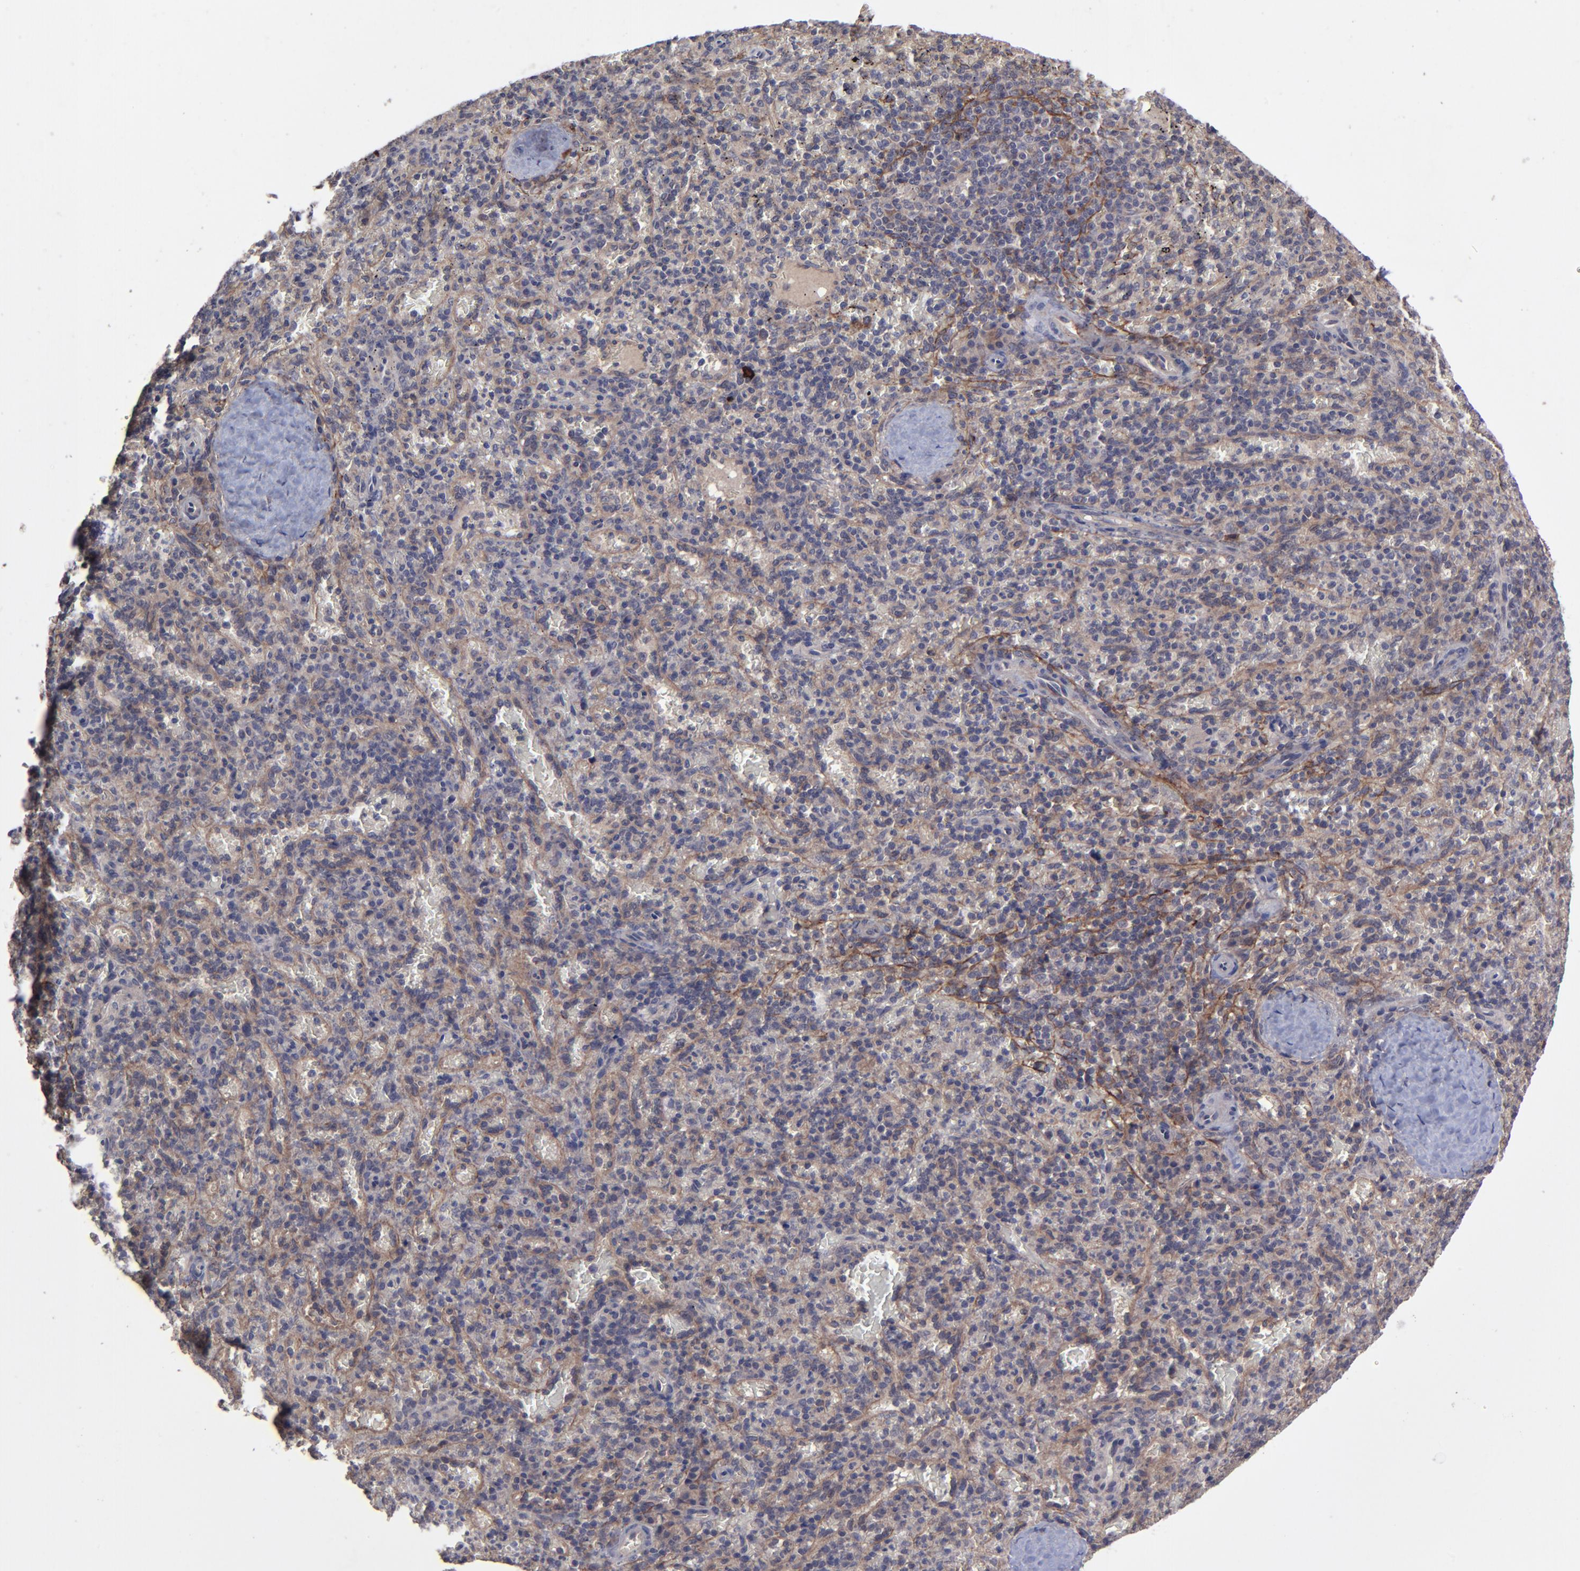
{"staining": {"intensity": "weak", "quantity": "25%-75%", "location": "cytoplasmic/membranous"}, "tissue": "spleen", "cell_type": "Cells in red pulp", "image_type": "normal", "snomed": [{"axis": "morphology", "description": "Normal tissue, NOS"}, {"axis": "topography", "description": "Spleen"}], "caption": "DAB (3,3'-diaminobenzidine) immunohistochemical staining of benign human spleen demonstrates weak cytoplasmic/membranous protein positivity in approximately 25%-75% of cells in red pulp. (DAB (3,3'-diaminobenzidine) IHC with brightfield microscopy, high magnification).", "gene": "ZNF780A", "patient": {"sex": "female", "age": 50}}